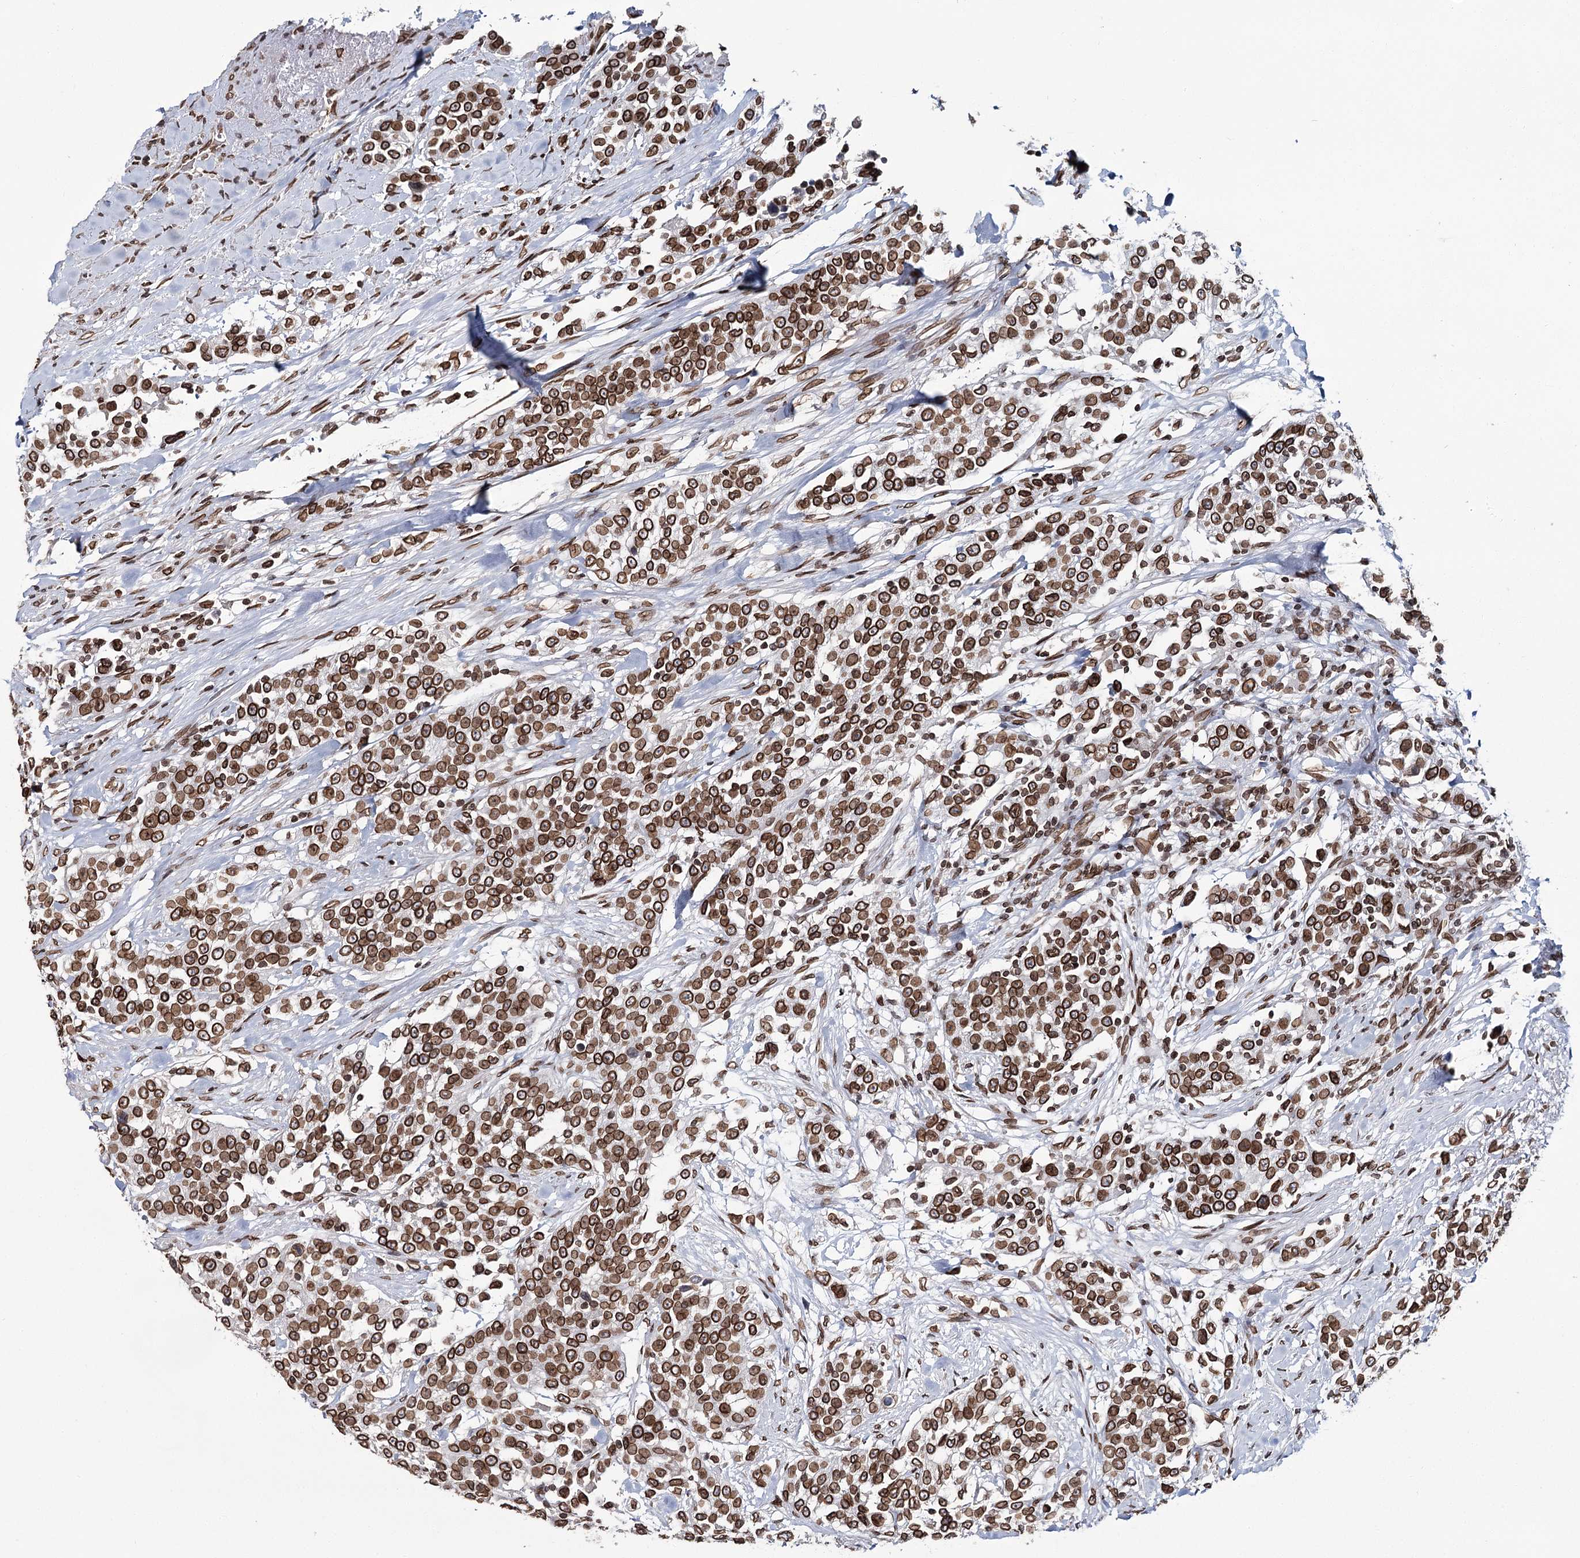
{"staining": {"intensity": "strong", "quantity": ">75%", "location": "cytoplasmic/membranous,nuclear"}, "tissue": "urothelial cancer", "cell_type": "Tumor cells", "image_type": "cancer", "snomed": [{"axis": "morphology", "description": "Urothelial carcinoma, High grade"}, {"axis": "topography", "description": "Urinary bladder"}], "caption": "A photomicrograph of human urothelial cancer stained for a protein shows strong cytoplasmic/membranous and nuclear brown staining in tumor cells. Using DAB (brown) and hematoxylin (blue) stains, captured at high magnification using brightfield microscopy.", "gene": "KIAA0930", "patient": {"sex": "female", "age": 80}}